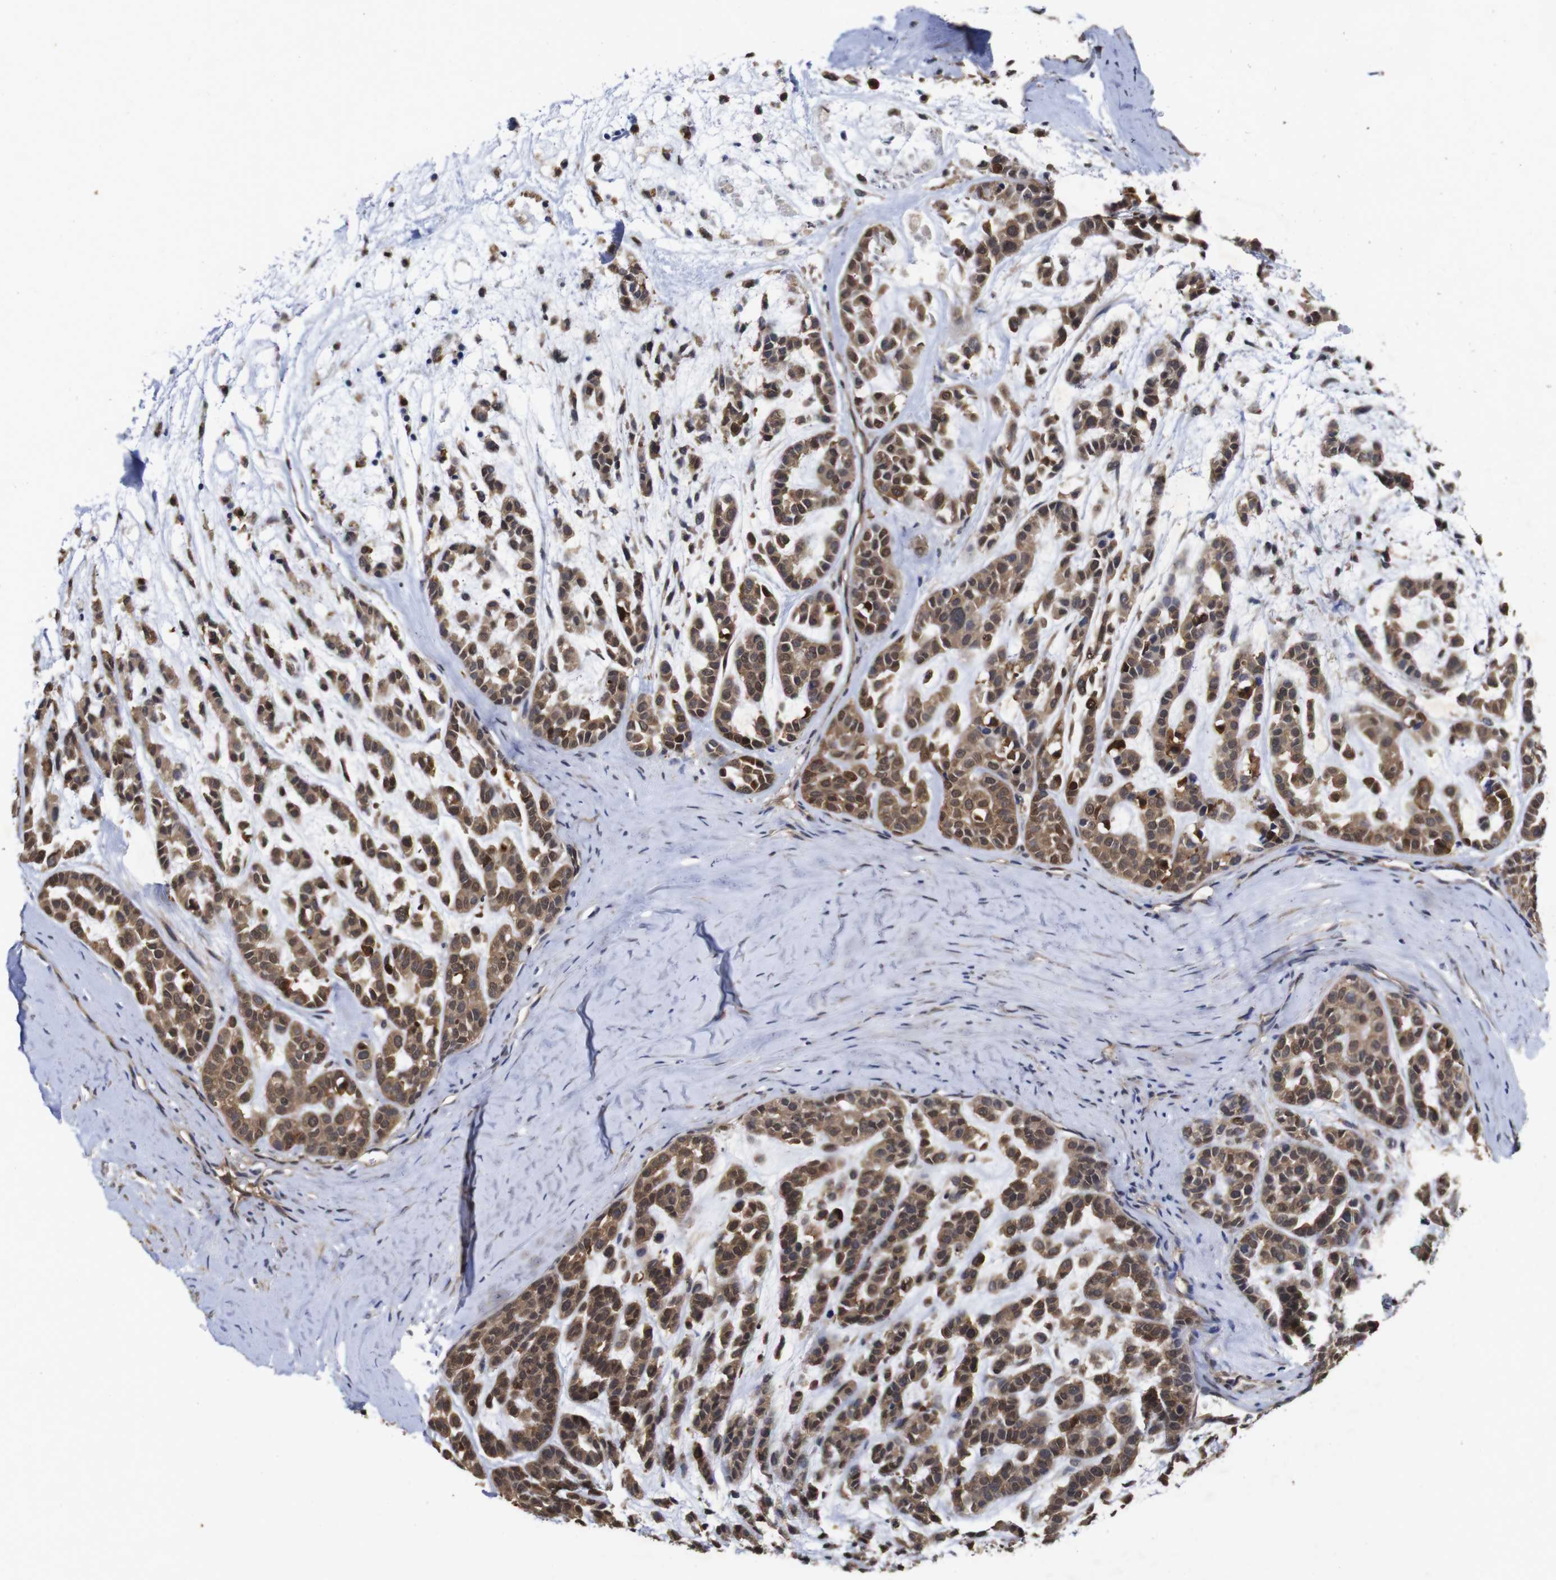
{"staining": {"intensity": "moderate", "quantity": ">75%", "location": "cytoplasmic/membranous,nuclear"}, "tissue": "head and neck cancer", "cell_type": "Tumor cells", "image_type": "cancer", "snomed": [{"axis": "morphology", "description": "Adenocarcinoma, NOS"}, {"axis": "morphology", "description": "Adenoma, NOS"}, {"axis": "topography", "description": "Head-Neck"}], "caption": "This micrograph displays immunohistochemistry (IHC) staining of head and neck cancer (adenocarcinoma), with medium moderate cytoplasmic/membranous and nuclear staining in approximately >75% of tumor cells.", "gene": "SUMO3", "patient": {"sex": "female", "age": 55}}